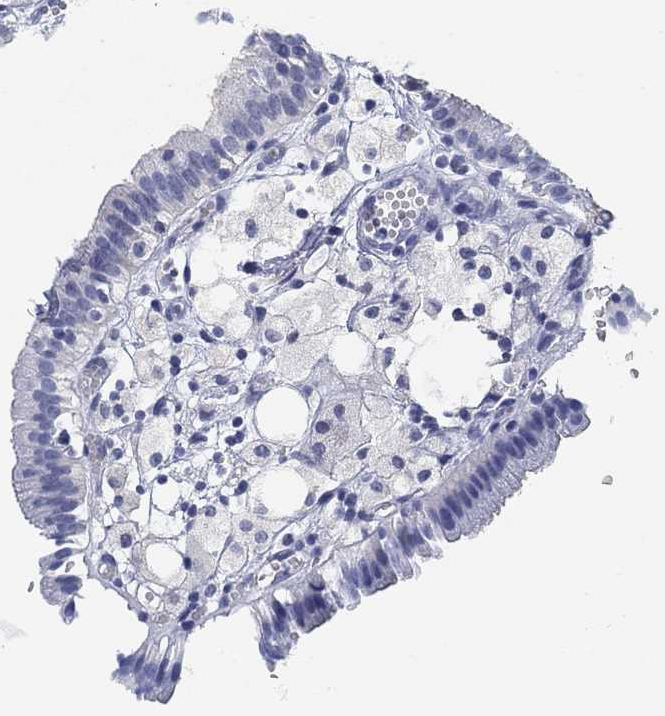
{"staining": {"intensity": "moderate", "quantity": "<25%", "location": "cytoplasmic/membranous"}, "tissue": "gallbladder", "cell_type": "Glandular cells", "image_type": "normal", "snomed": [{"axis": "morphology", "description": "Normal tissue, NOS"}, {"axis": "topography", "description": "Gallbladder"}], "caption": "Immunohistochemical staining of normal human gallbladder displays <25% levels of moderate cytoplasmic/membranous protein expression in approximately <25% of glandular cells.", "gene": "CLUL1", "patient": {"sex": "female", "age": 24}}